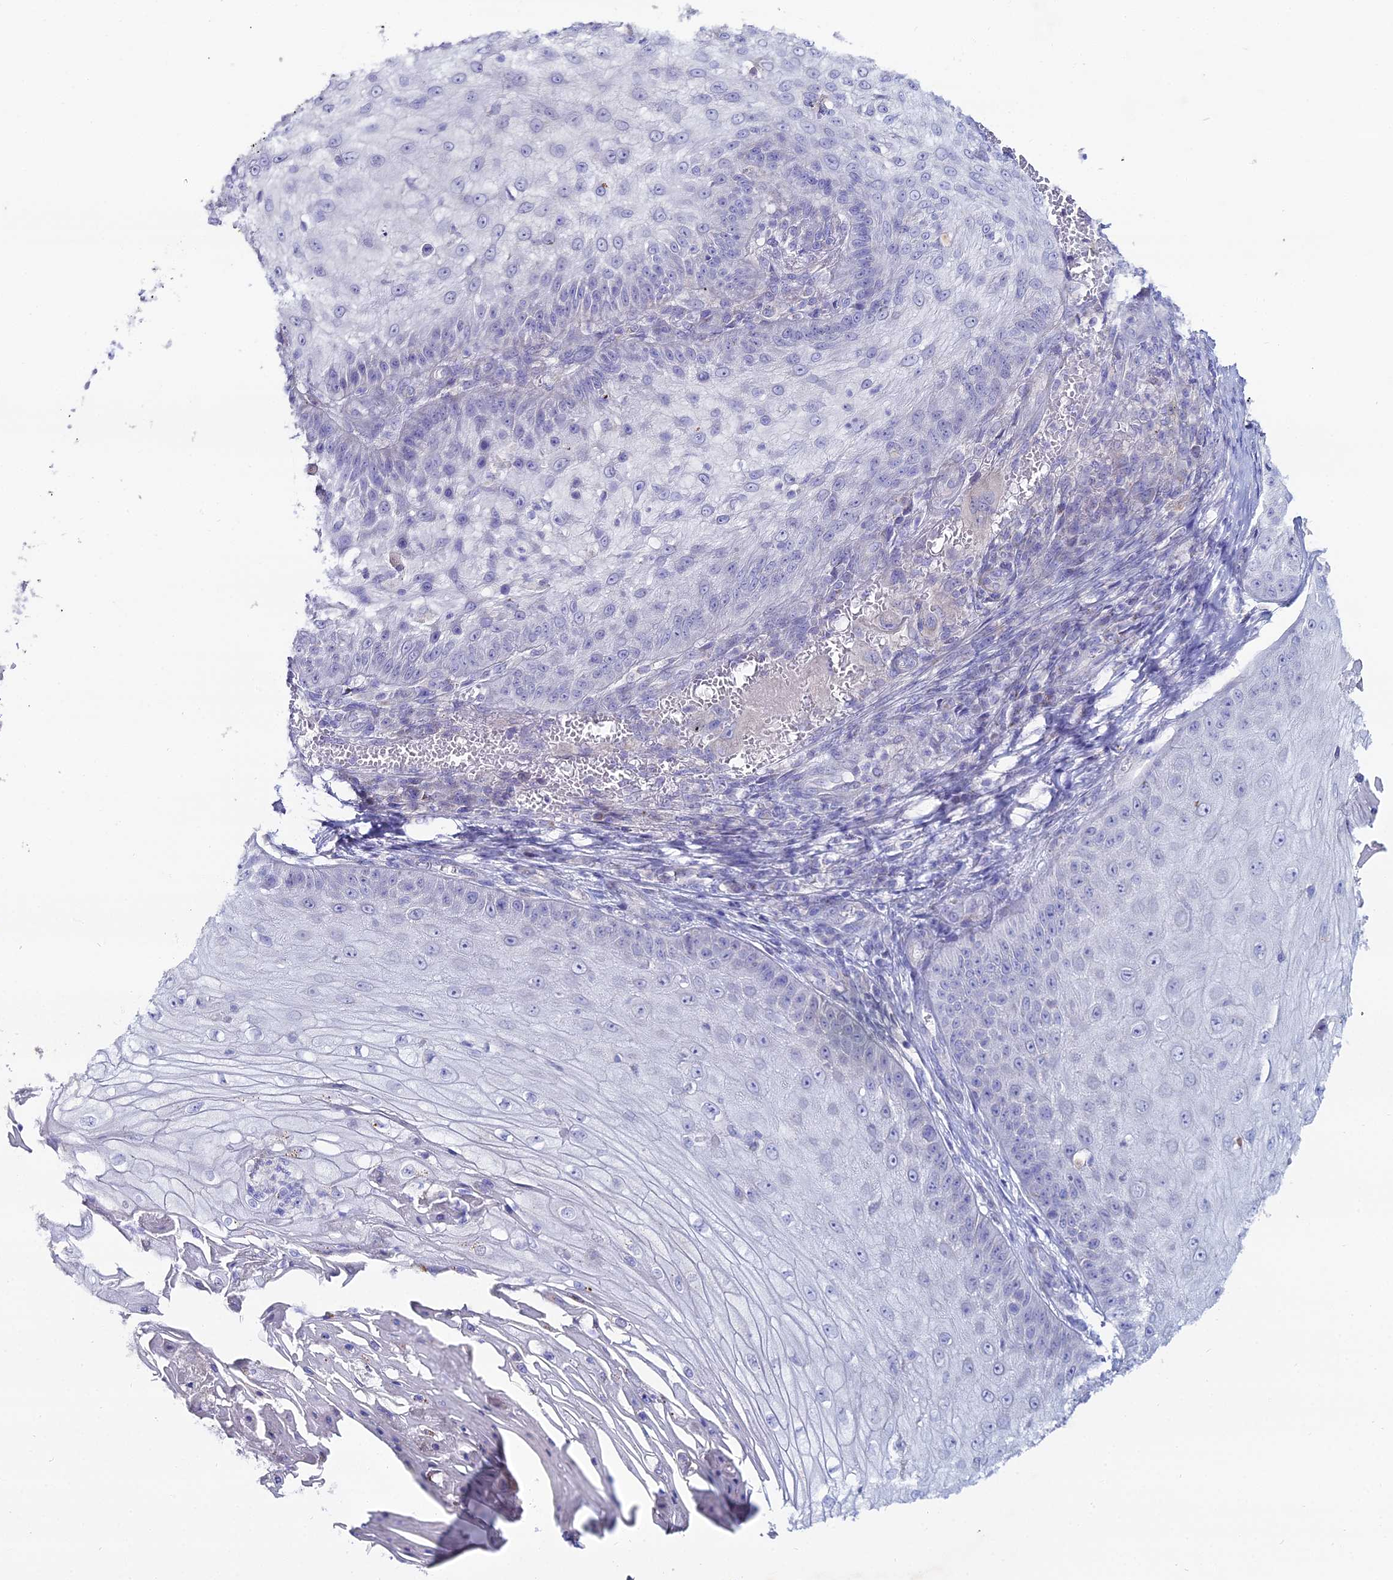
{"staining": {"intensity": "negative", "quantity": "none", "location": "none"}, "tissue": "skin cancer", "cell_type": "Tumor cells", "image_type": "cancer", "snomed": [{"axis": "morphology", "description": "Squamous cell carcinoma, NOS"}, {"axis": "topography", "description": "Skin"}], "caption": "Immunohistochemistry (IHC) histopathology image of human skin cancer stained for a protein (brown), which shows no staining in tumor cells. Nuclei are stained in blue.", "gene": "DHX34", "patient": {"sex": "male", "age": 70}}